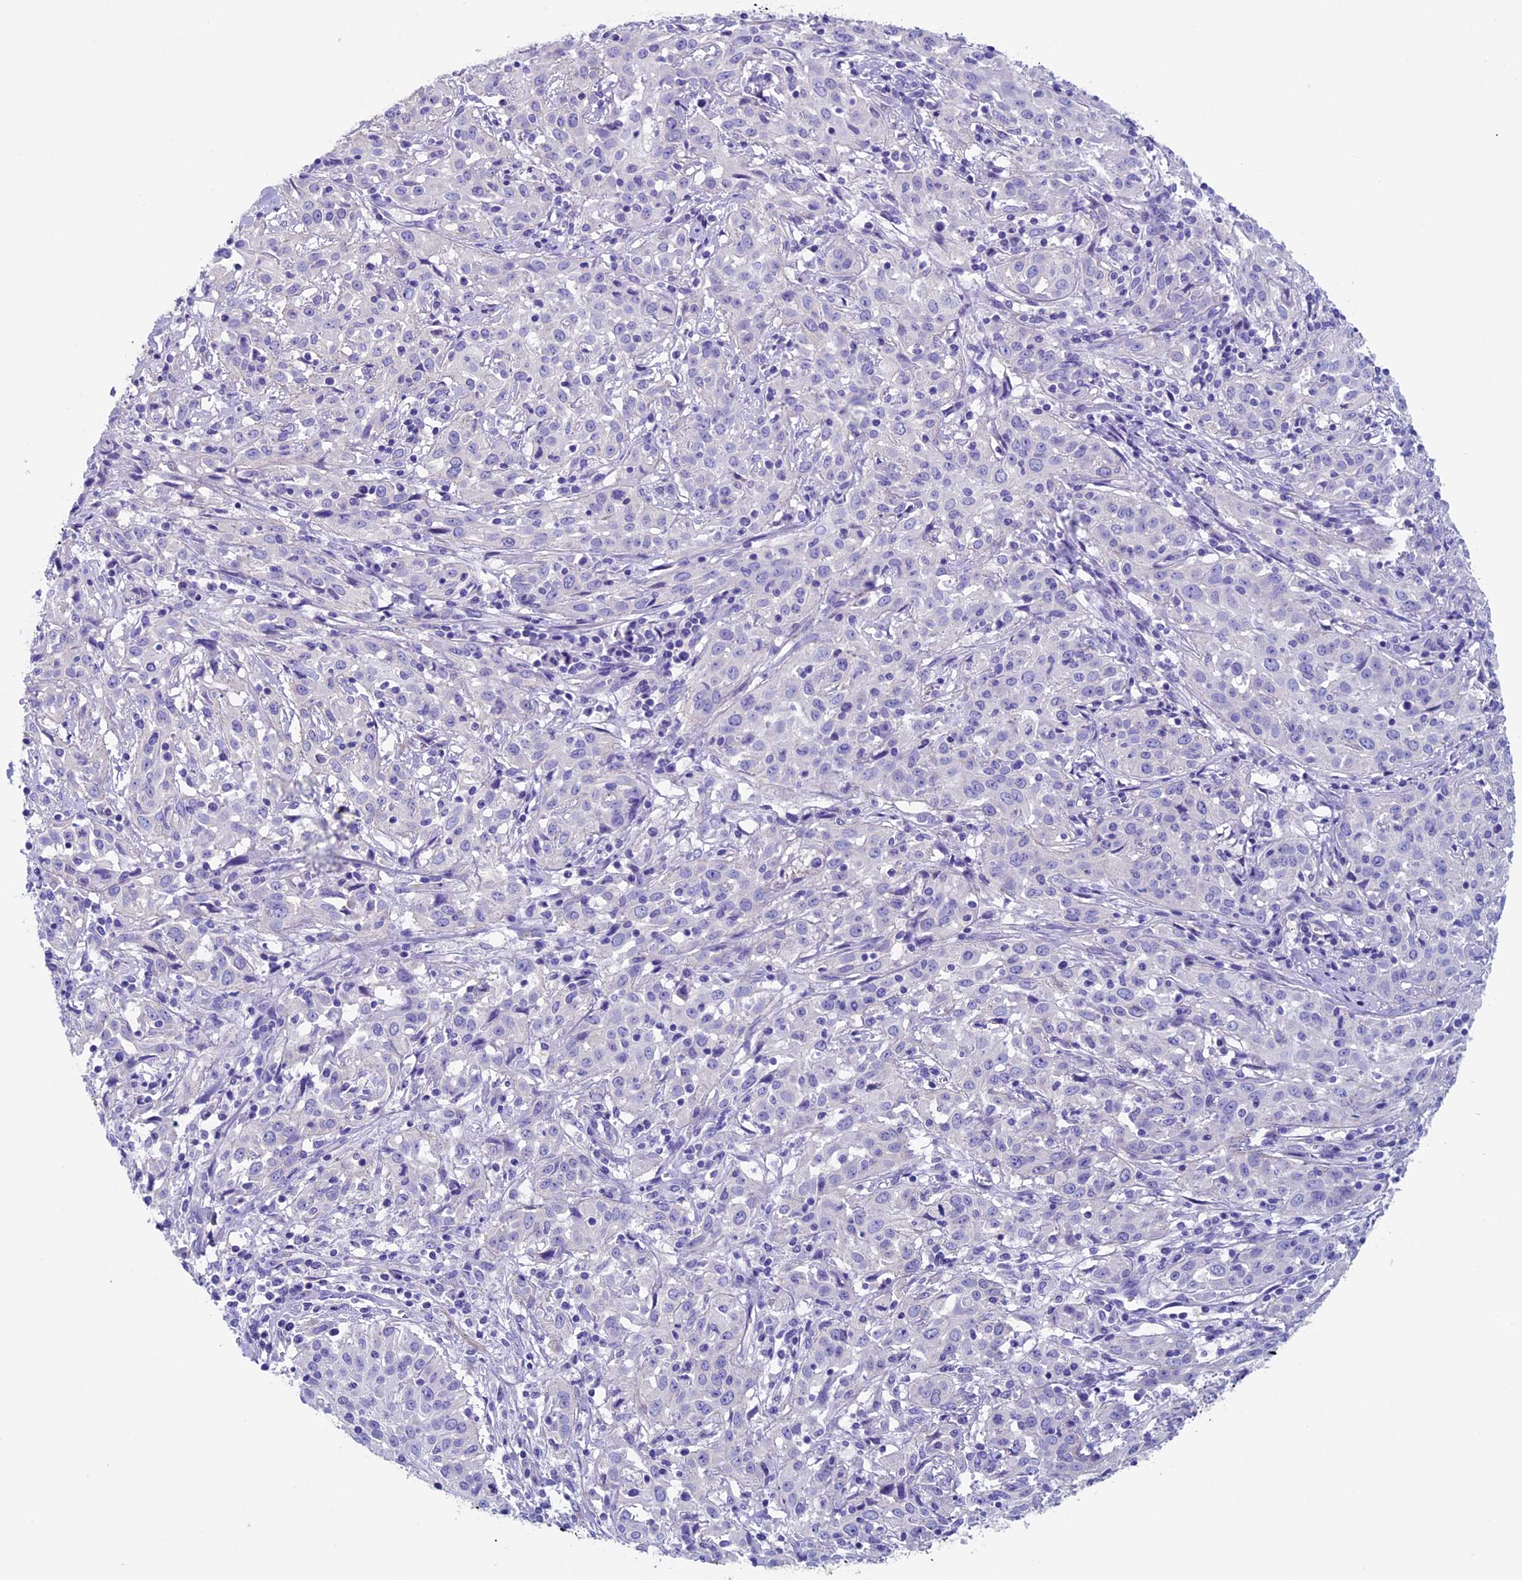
{"staining": {"intensity": "negative", "quantity": "none", "location": "none"}, "tissue": "cervical cancer", "cell_type": "Tumor cells", "image_type": "cancer", "snomed": [{"axis": "morphology", "description": "Squamous cell carcinoma, NOS"}, {"axis": "topography", "description": "Cervix"}], "caption": "Micrograph shows no protein positivity in tumor cells of cervical squamous cell carcinoma tissue. (DAB (3,3'-diaminobenzidine) immunohistochemistry (IHC) with hematoxylin counter stain).", "gene": "ADH7", "patient": {"sex": "female", "age": 57}}